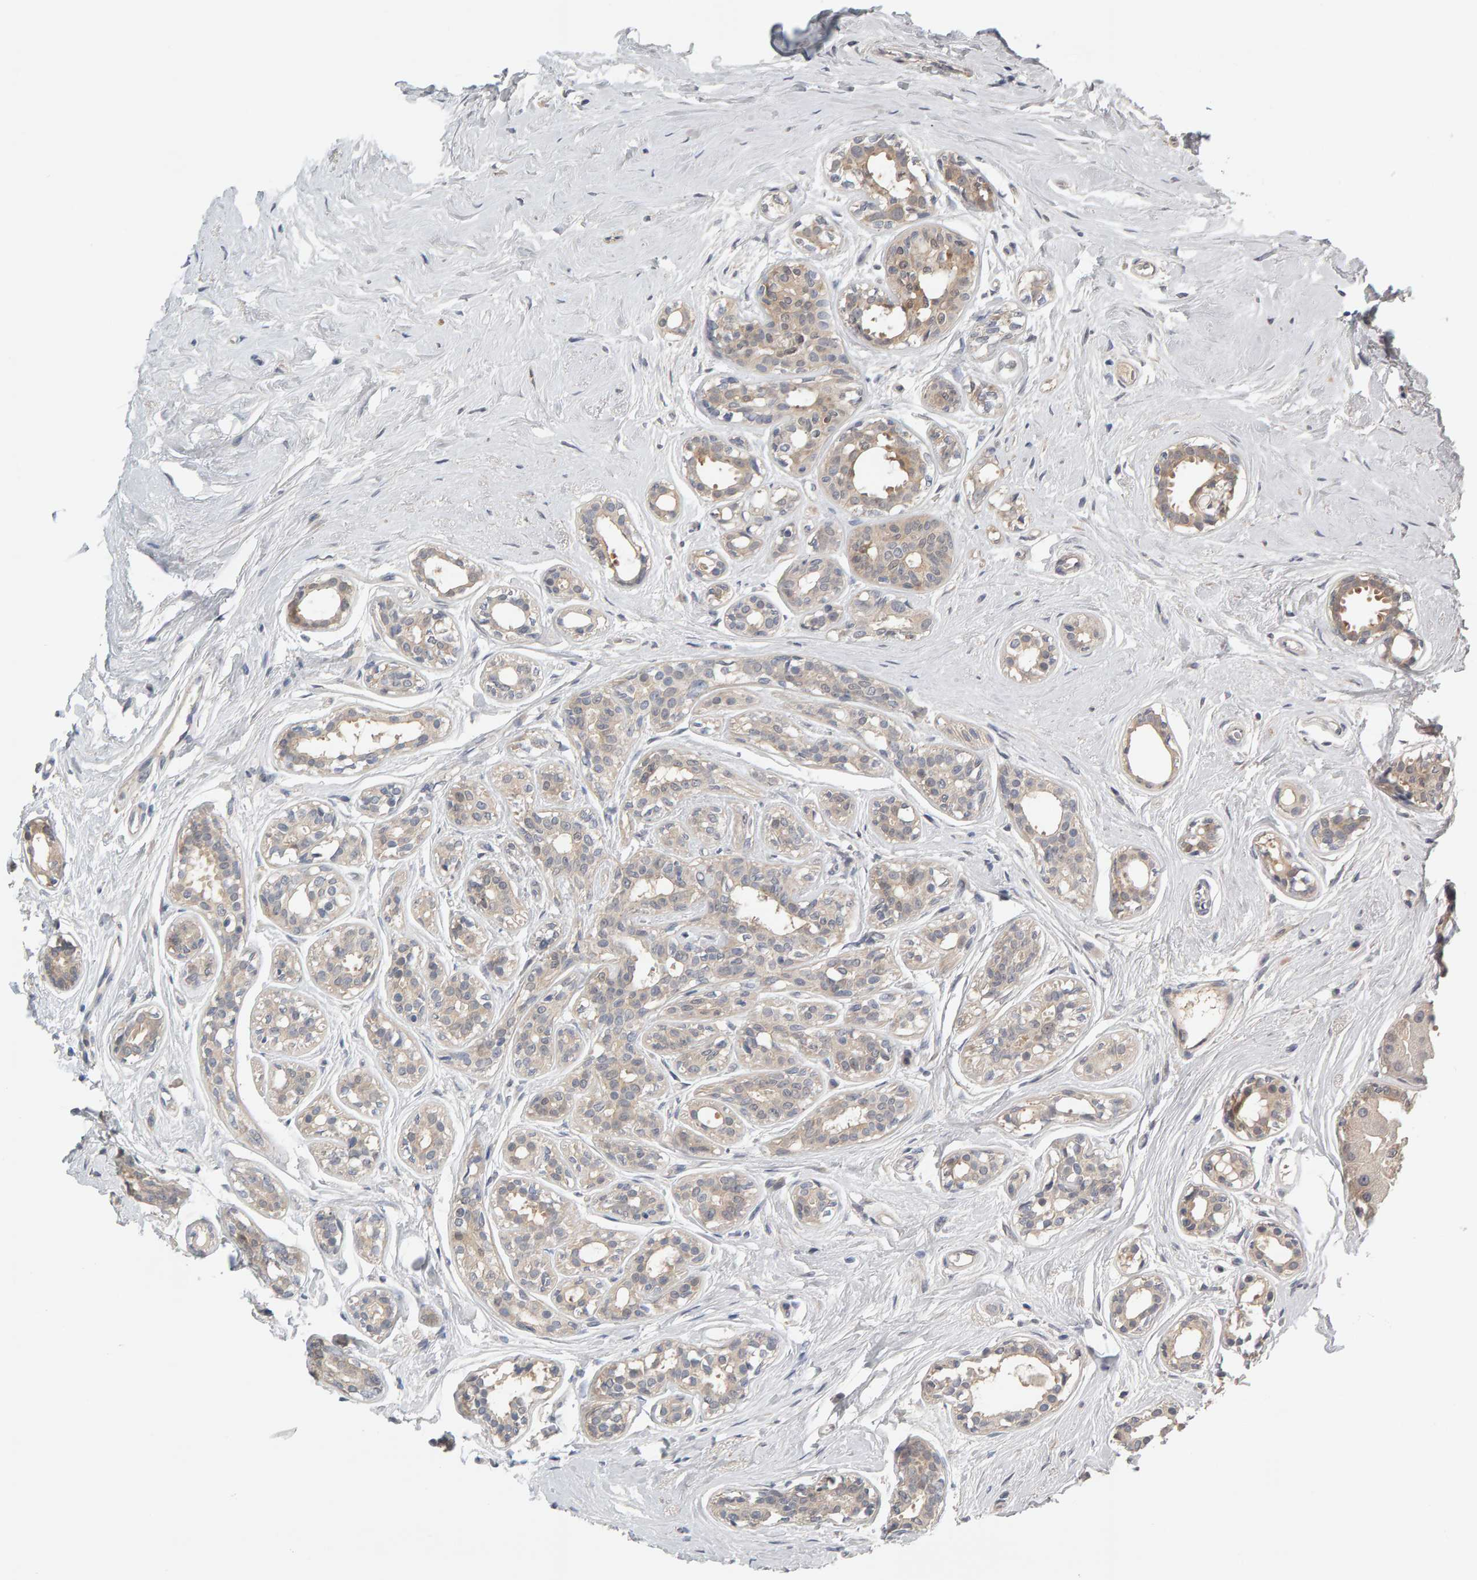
{"staining": {"intensity": "weak", "quantity": "<25%", "location": "cytoplasmic/membranous"}, "tissue": "breast cancer", "cell_type": "Tumor cells", "image_type": "cancer", "snomed": [{"axis": "morphology", "description": "Duct carcinoma"}, {"axis": "topography", "description": "Breast"}], "caption": "Protein analysis of invasive ductal carcinoma (breast) reveals no significant expression in tumor cells. (Stains: DAB immunohistochemistry with hematoxylin counter stain, Microscopy: brightfield microscopy at high magnification).", "gene": "GFUS", "patient": {"sex": "female", "age": 55}}